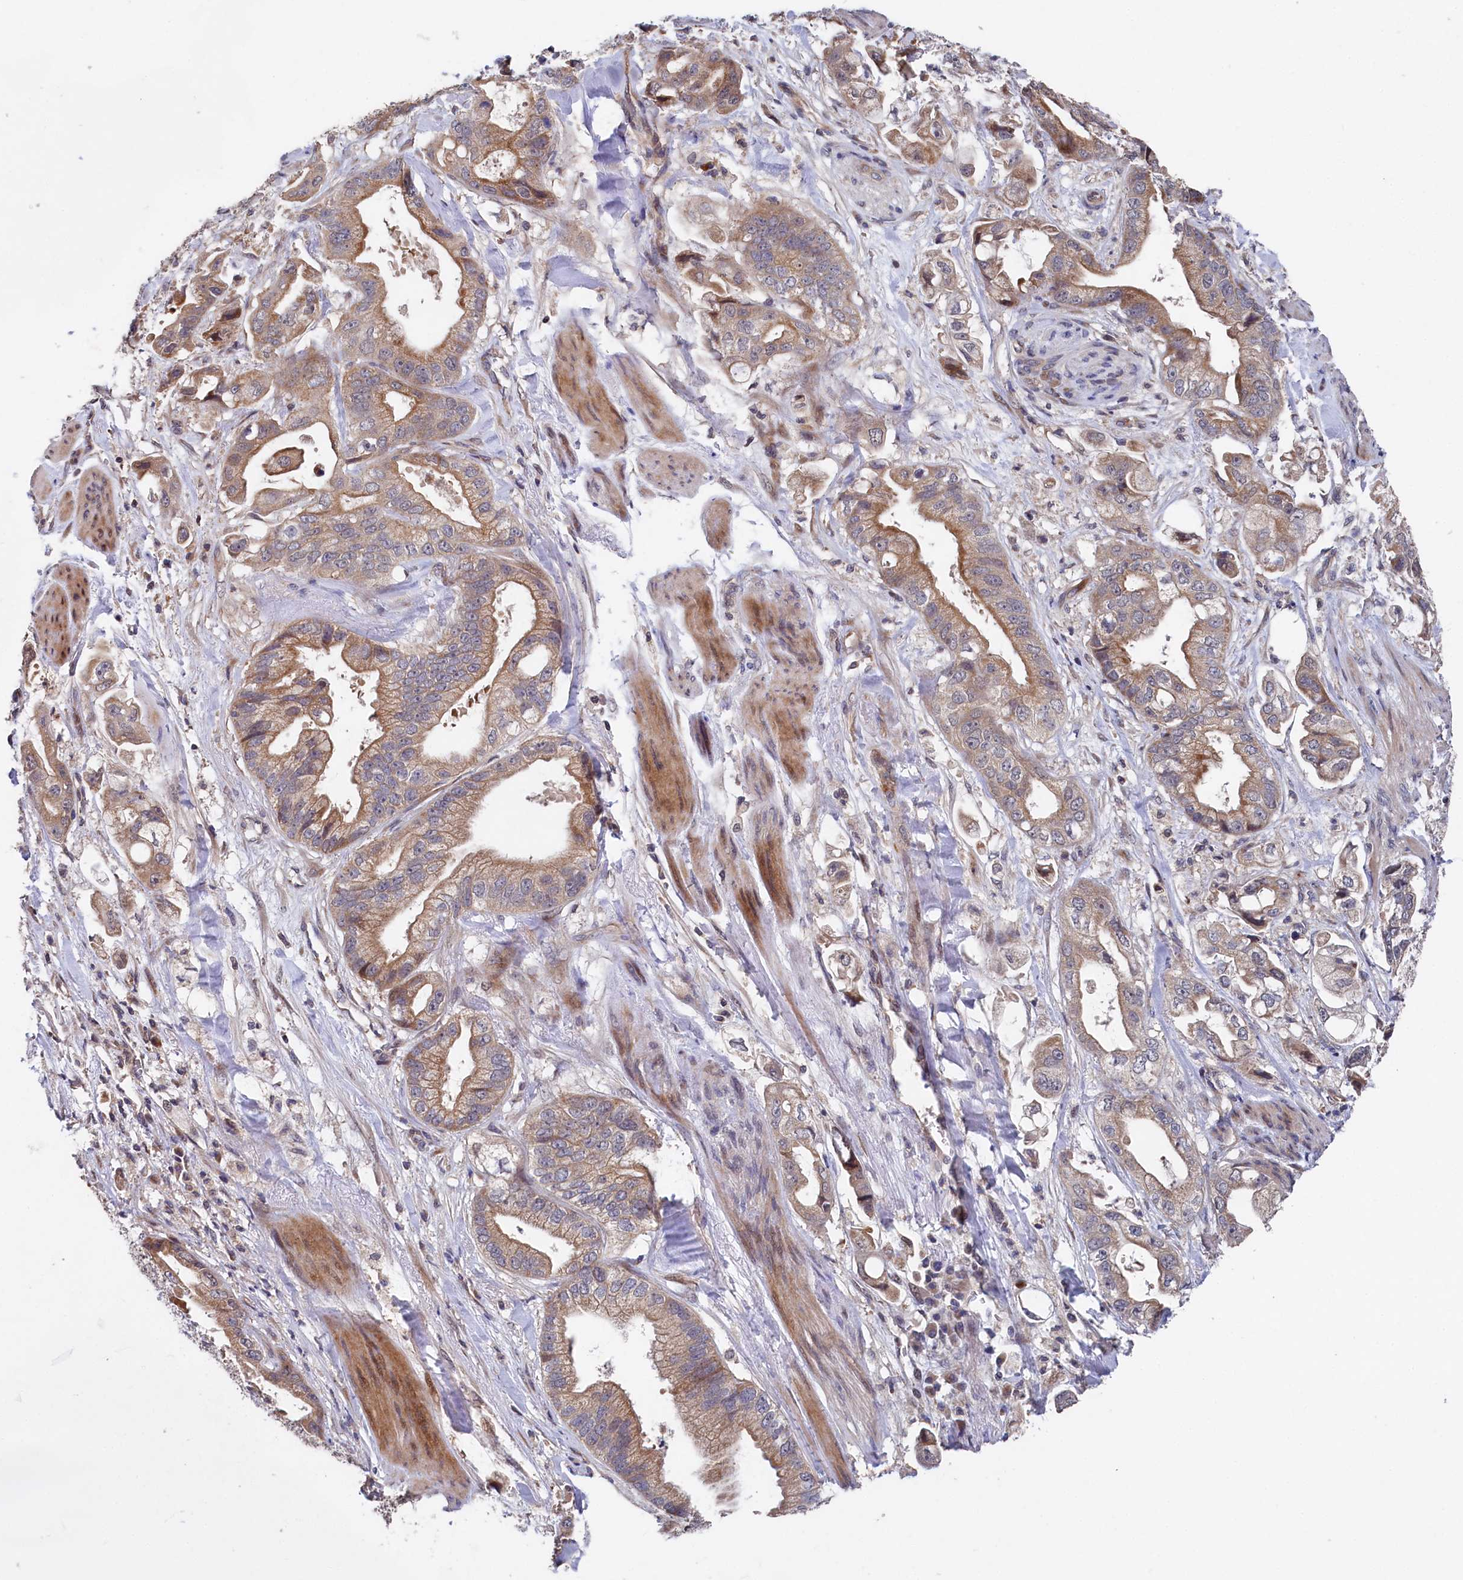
{"staining": {"intensity": "moderate", "quantity": ">75%", "location": "cytoplasmic/membranous"}, "tissue": "stomach cancer", "cell_type": "Tumor cells", "image_type": "cancer", "snomed": [{"axis": "morphology", "description": "Adenocarcinoma, NOS"}, {"axis": "topography", "description": "Stomach"}], "caption": "An immunohistochemistry micrograph of tumor tissue is shown. Protein staining in brown highlights moderate cytoplasmic/membranous positivity in stomach cancer within tumor cells.", "gene": "SUPV3L1", "patient": {"sex": "male", "age": 62}}